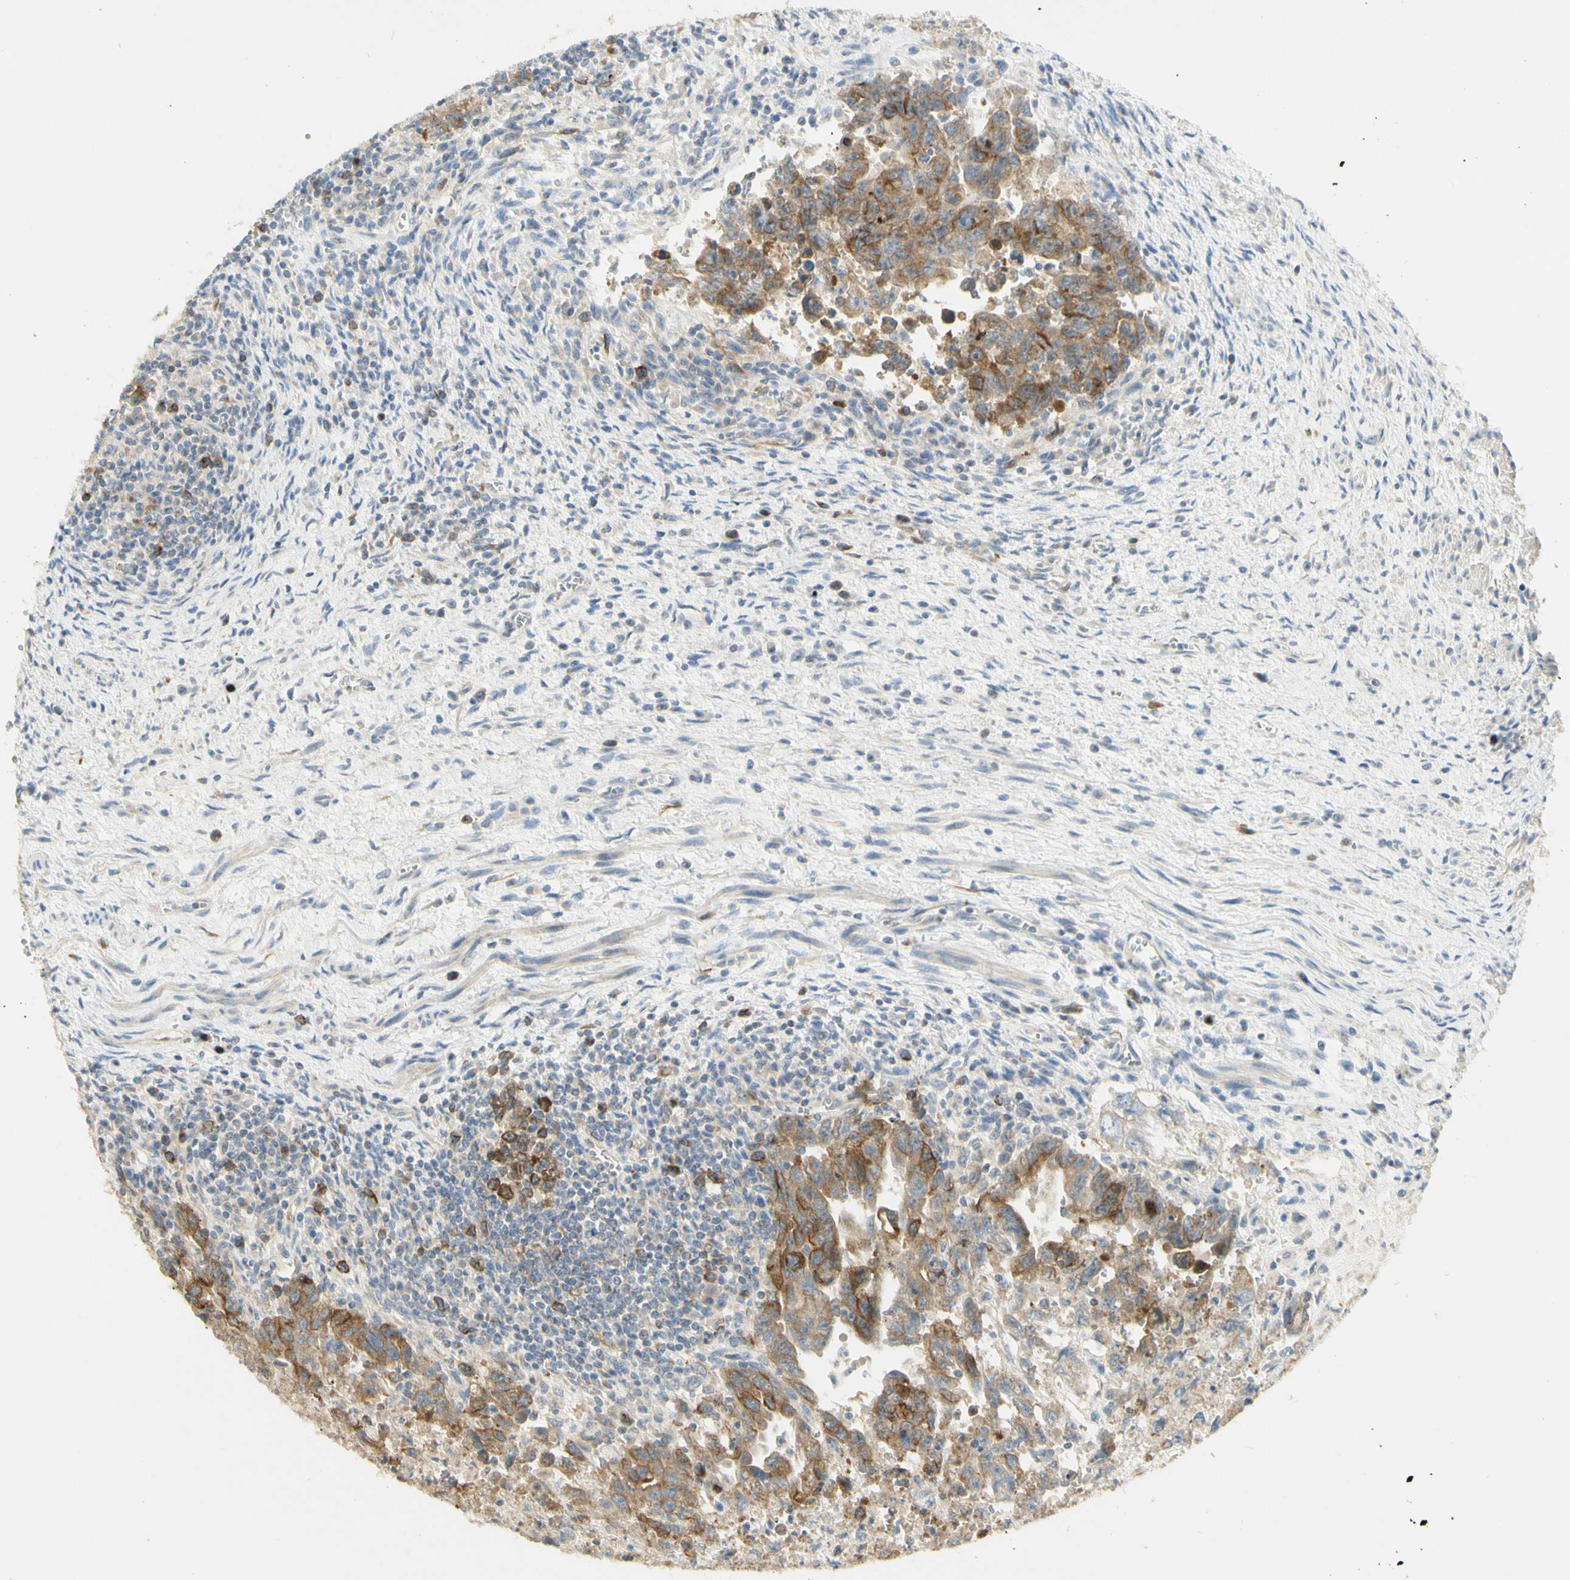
{"staining": {"intensity": "moderate", "quantity": ">75%", "location": "cytoplasmic/membranous"}, "tissue": "testis cancer", "cell_type": "Tumor cells", "image_type": "cancer", "snomed": [{"axis": "morphology", "description": "Carcinoma, Embryonal, NOS"}, {"axis": "topography", "description": "Testis"}], "caption": "The photomicrograph demonstrates a brown stain indicating the presence of a protein in the cytoplasmic/membranous of tumor cells in testis cancer (embryonal carcinoma).", "gene": "KIF11", "patient": {"sex": "male", "age": 28}}